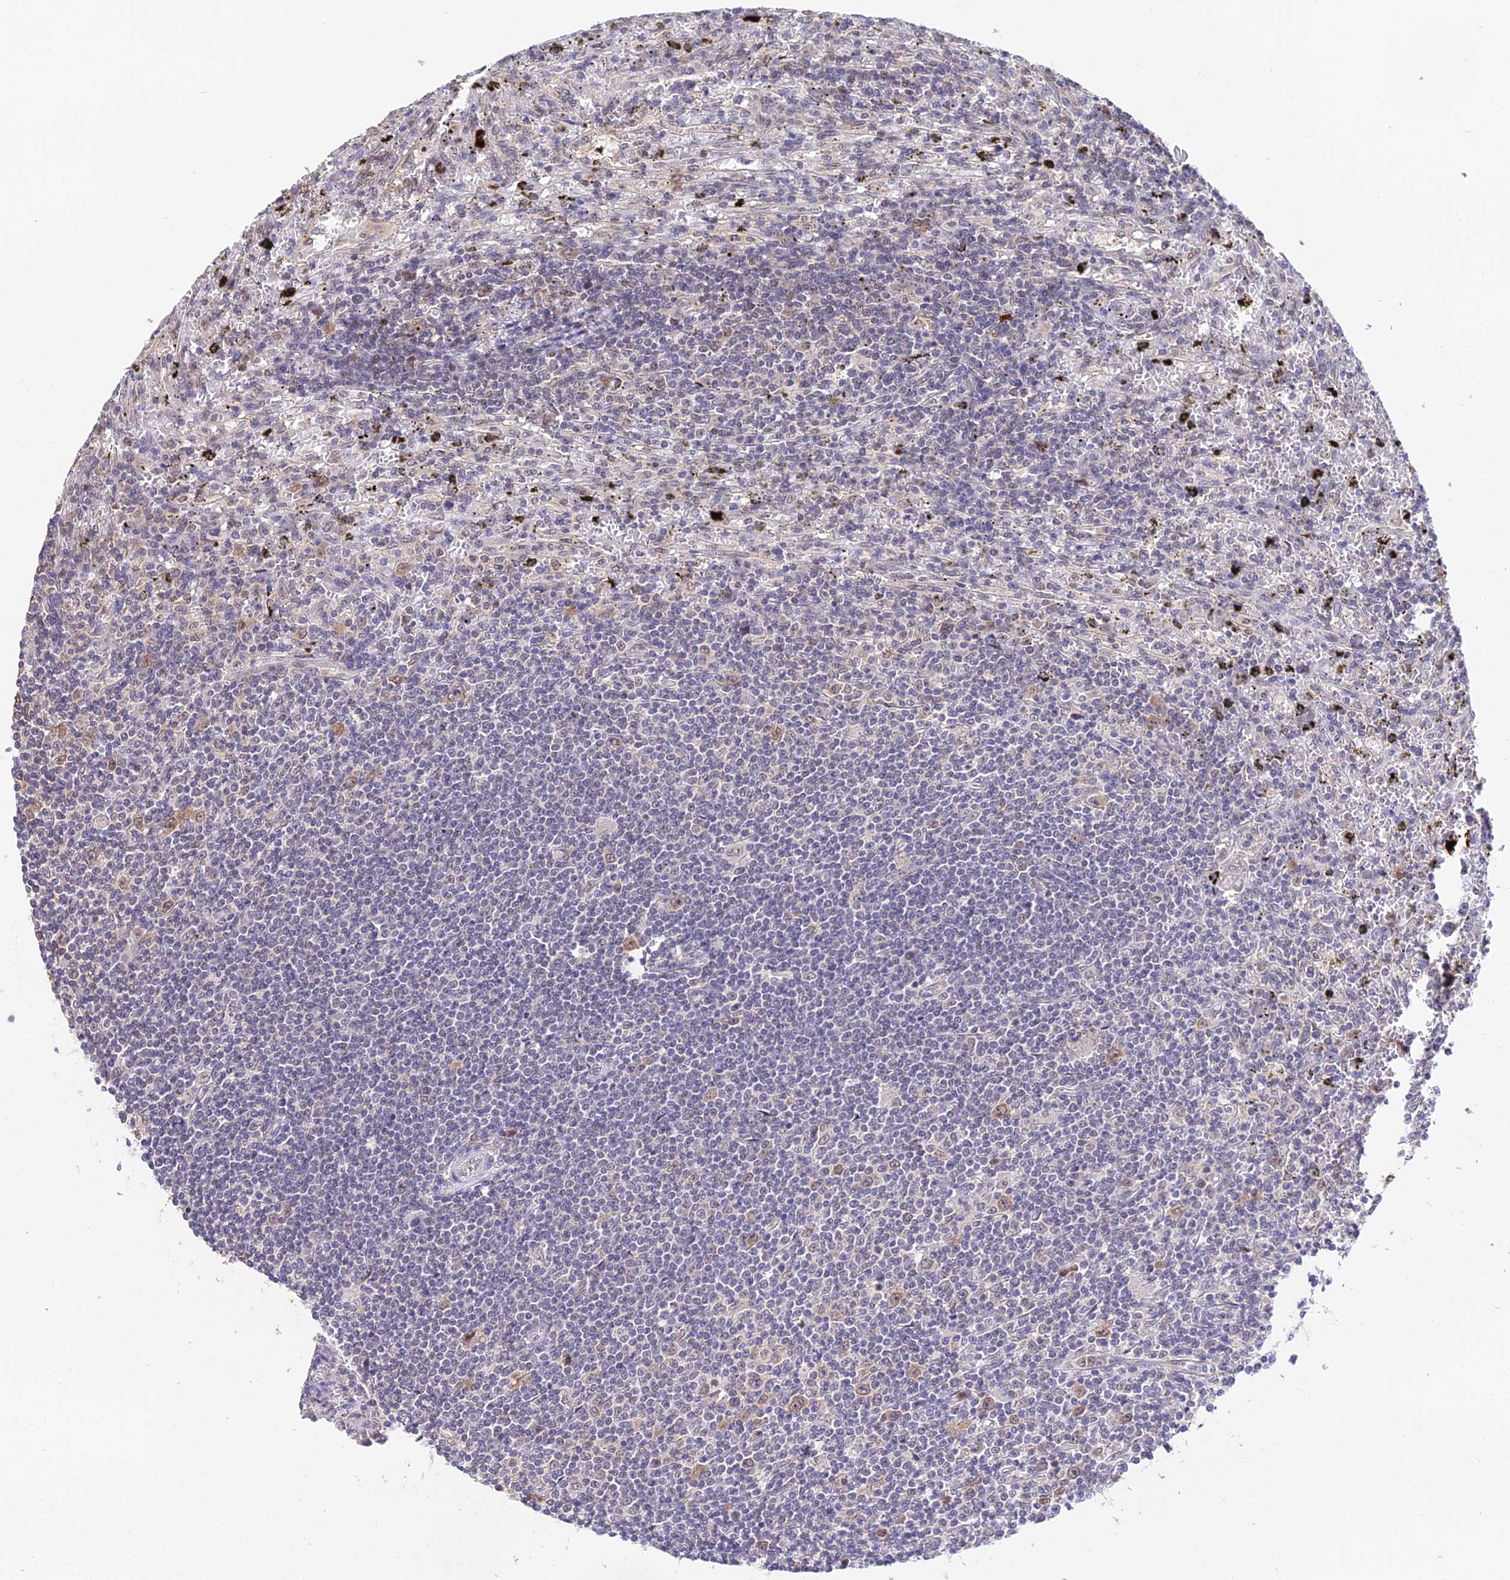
{"staining": {"intensity": "negative", "quantity": "none", "location": "none"}, "tissue": "lymphoma", "cell_type": "Tumor cells", "image_type": "cancer", "snomed": [{"axis": "morphology", "description": "Malignant lymphoma, non-Hodgkin's type, Low grade"}, {"axis": "topography", "description": "Spleen"}], "caption": "Tumor cells are negative for brown protein staining in low-grade malignant lymphoma, non-Hodgkin's type.", "gene": "INPP4A", "patient": {"sex": "male", "age": 76}}